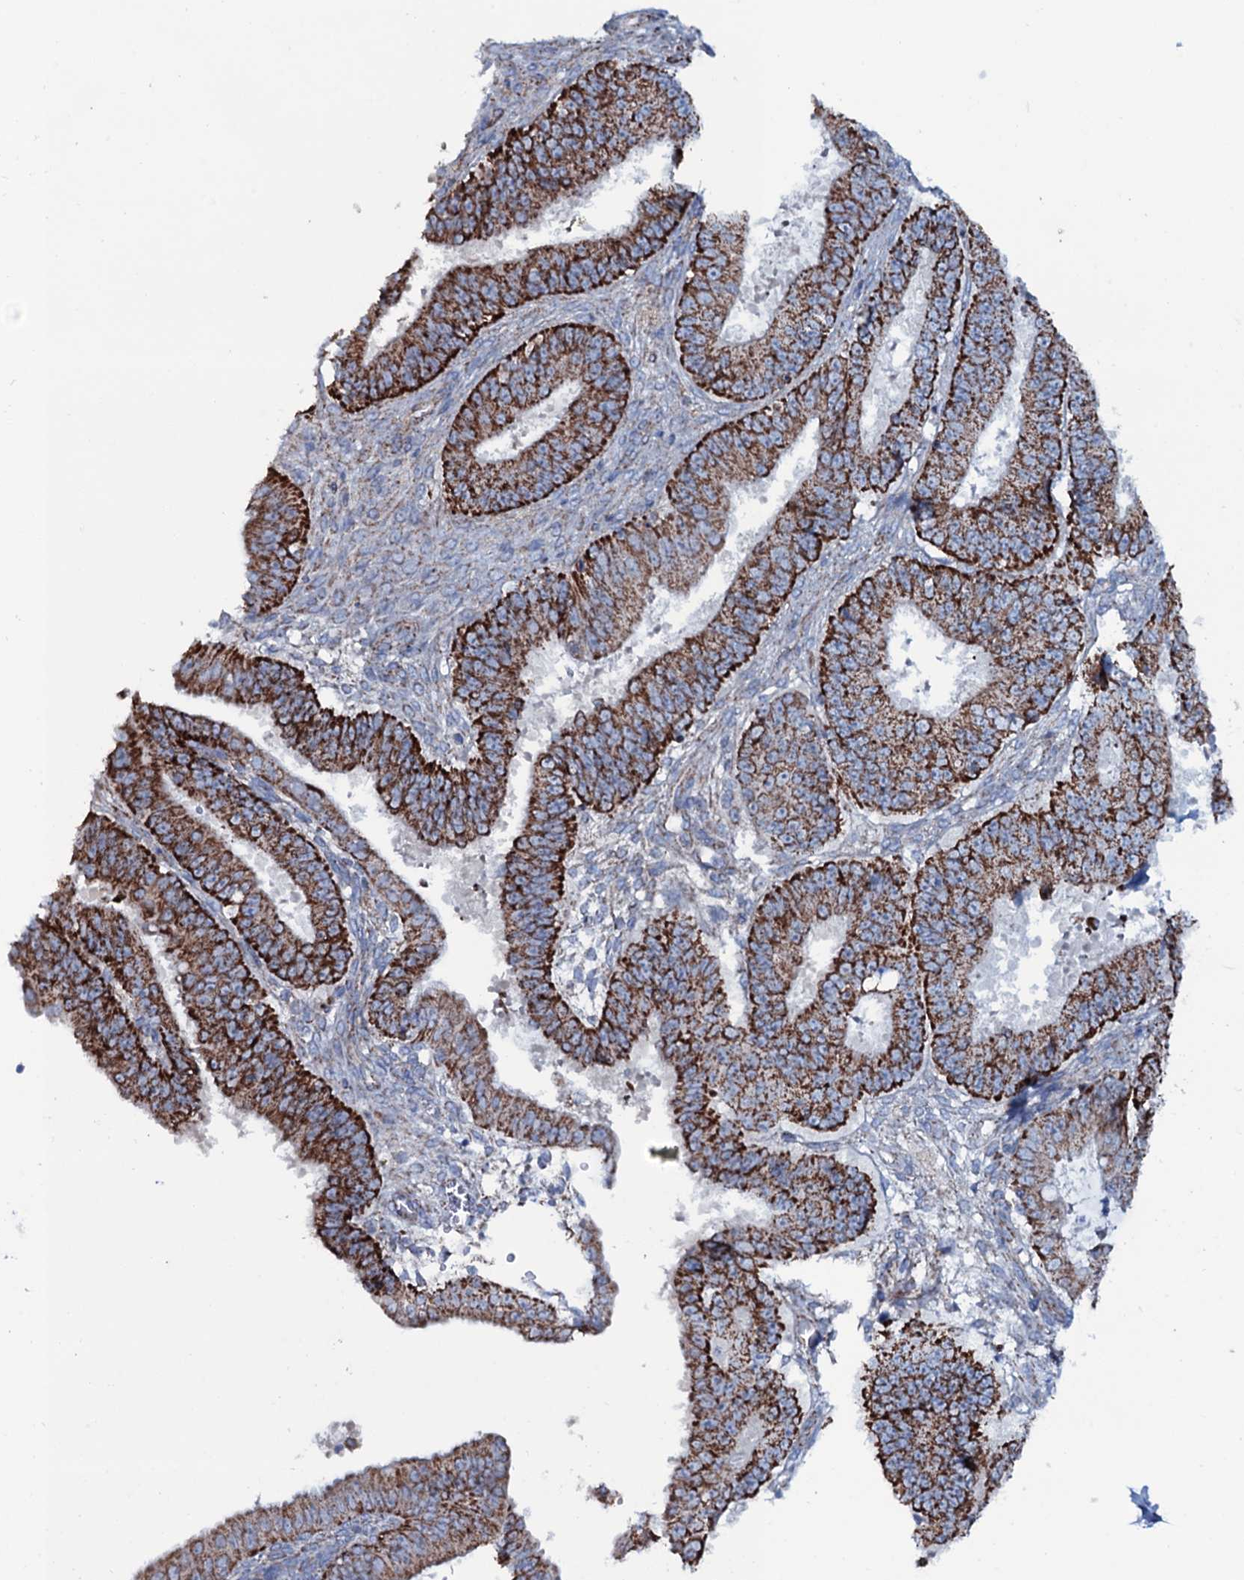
{"staining": {"intensity": "strong", "quantity": ">75%", "location": "cytoplasmic/membranous"}, "tissue": "ovarian cancer", "cell_type": "Tumor cells", "image_type": "cancer", "snomed": [{"axis": "morphology", "description": "Carcinoma, endometroid"}, {"axis": "topography", "description": "Appendix"}, {"axis": "topography", "description": "Ovary"}], "caption": "Approximately >75% of tumor cells in human ovarian endometroid carcinoma exhibit strong cytoplasmic/membranous protein expression as visualized by brown immunohistochemical staining.", "gene": "MRPS35", "patient": {"sex": "female", "age": 42}}